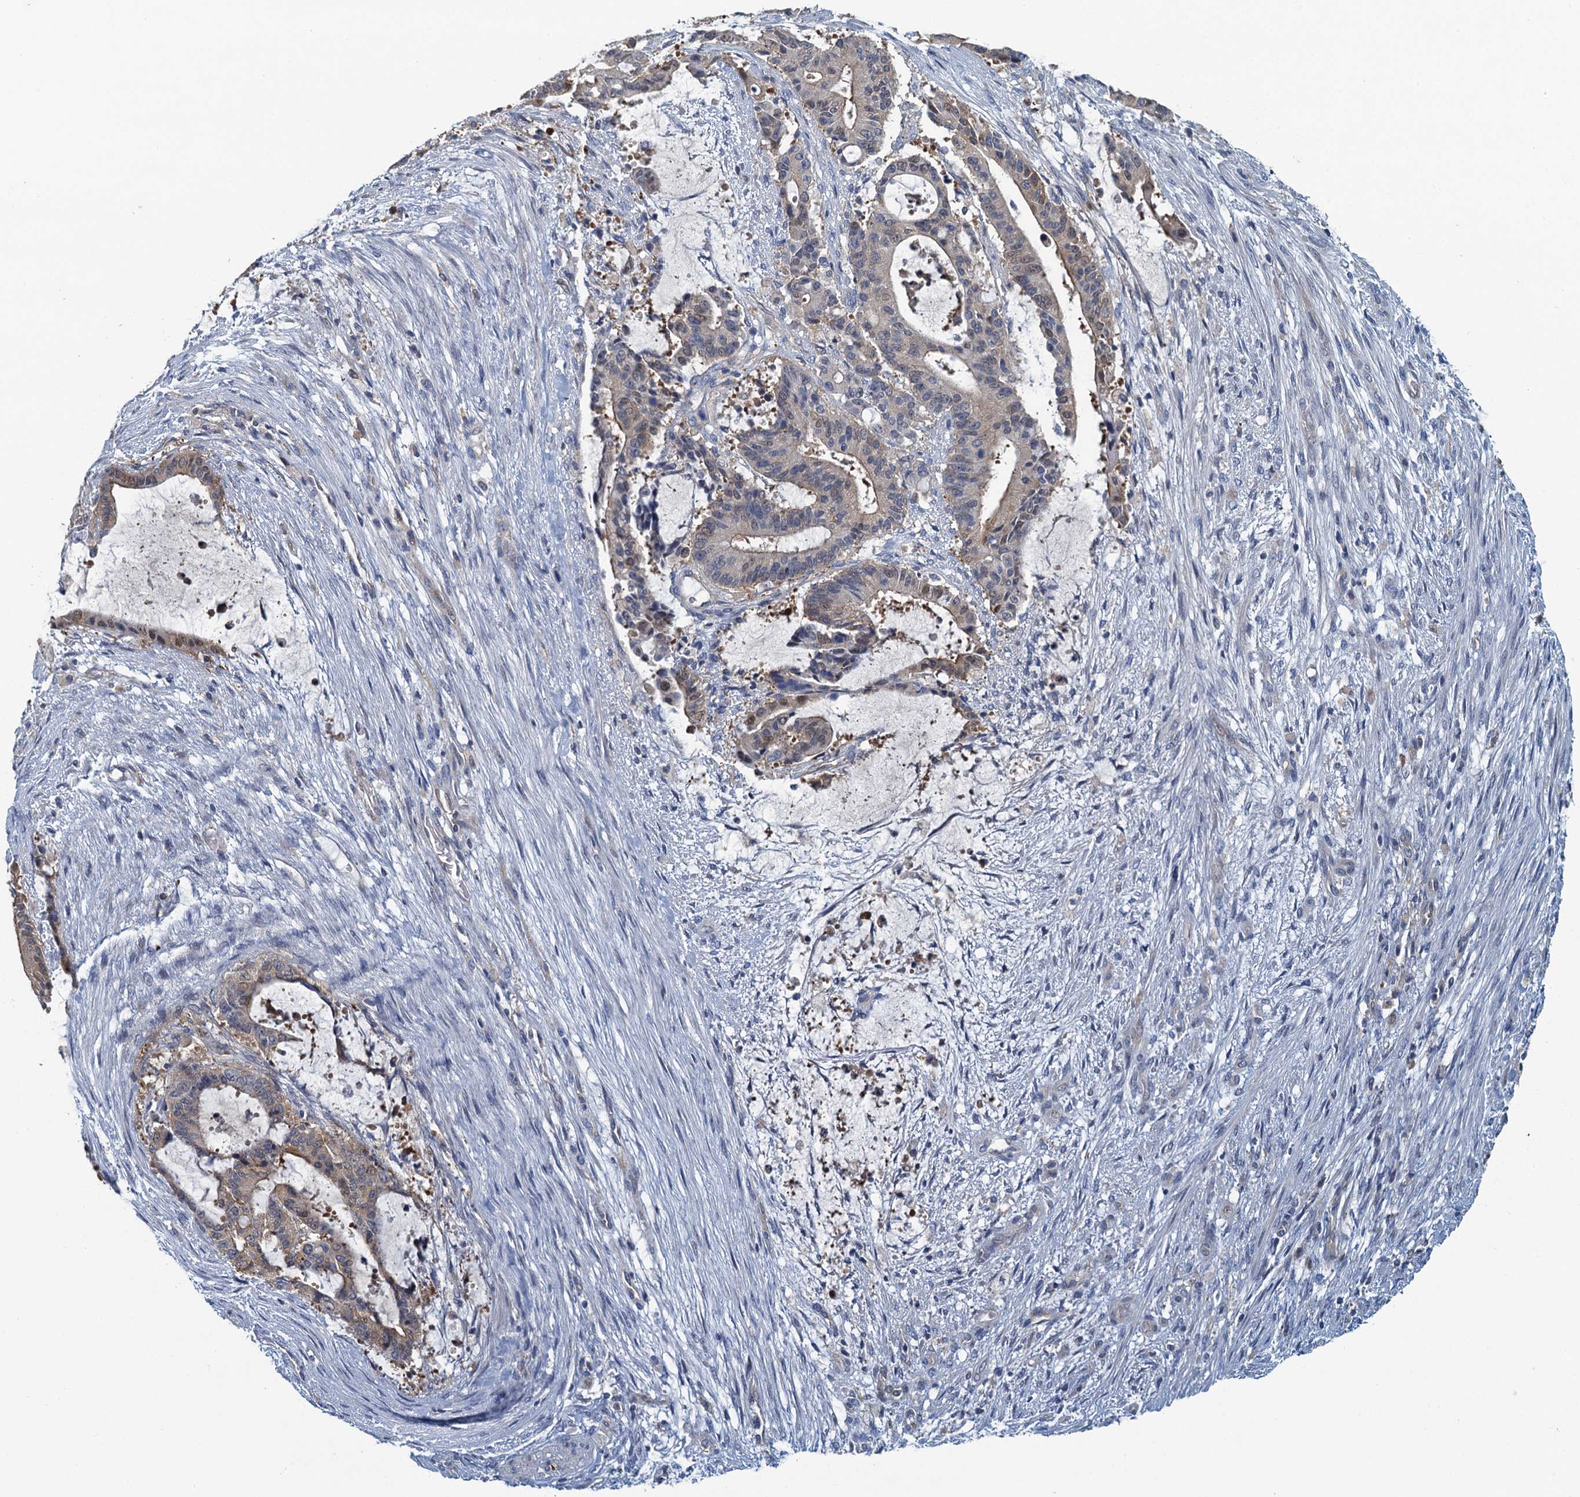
{"staining": {"intensity": "weak", "quantity": "25%-75%", "location": "cytoplasmic/membranous,nuclear"}, "tissue": "liver cancer", "cell_type": "Tumor cells", "image_type": "cancer", "snomed": [{"axis": "morphology", "description": "Normal tissue, NOS"}, {"axis": "morphology", "description": "Cholangiocarcinoma"}, {"axis": "topography", "description": "Liver"}, {"axis": "topography", "description": "Peripheral nerve tissue"}], "caption": "DAB (3,3'-diaminobenzidine) immunohistochemical staining of human liver cancer demonstrates weak cytoplasmic/membranous and nuclear protein staining in approximately 25%-75% of tumor cells. (brown staining indicates protein expression, while blue staining denotes nuclei).", "gene": "NCKAP1L", "patient": {"sex": "female", "age": 73}}